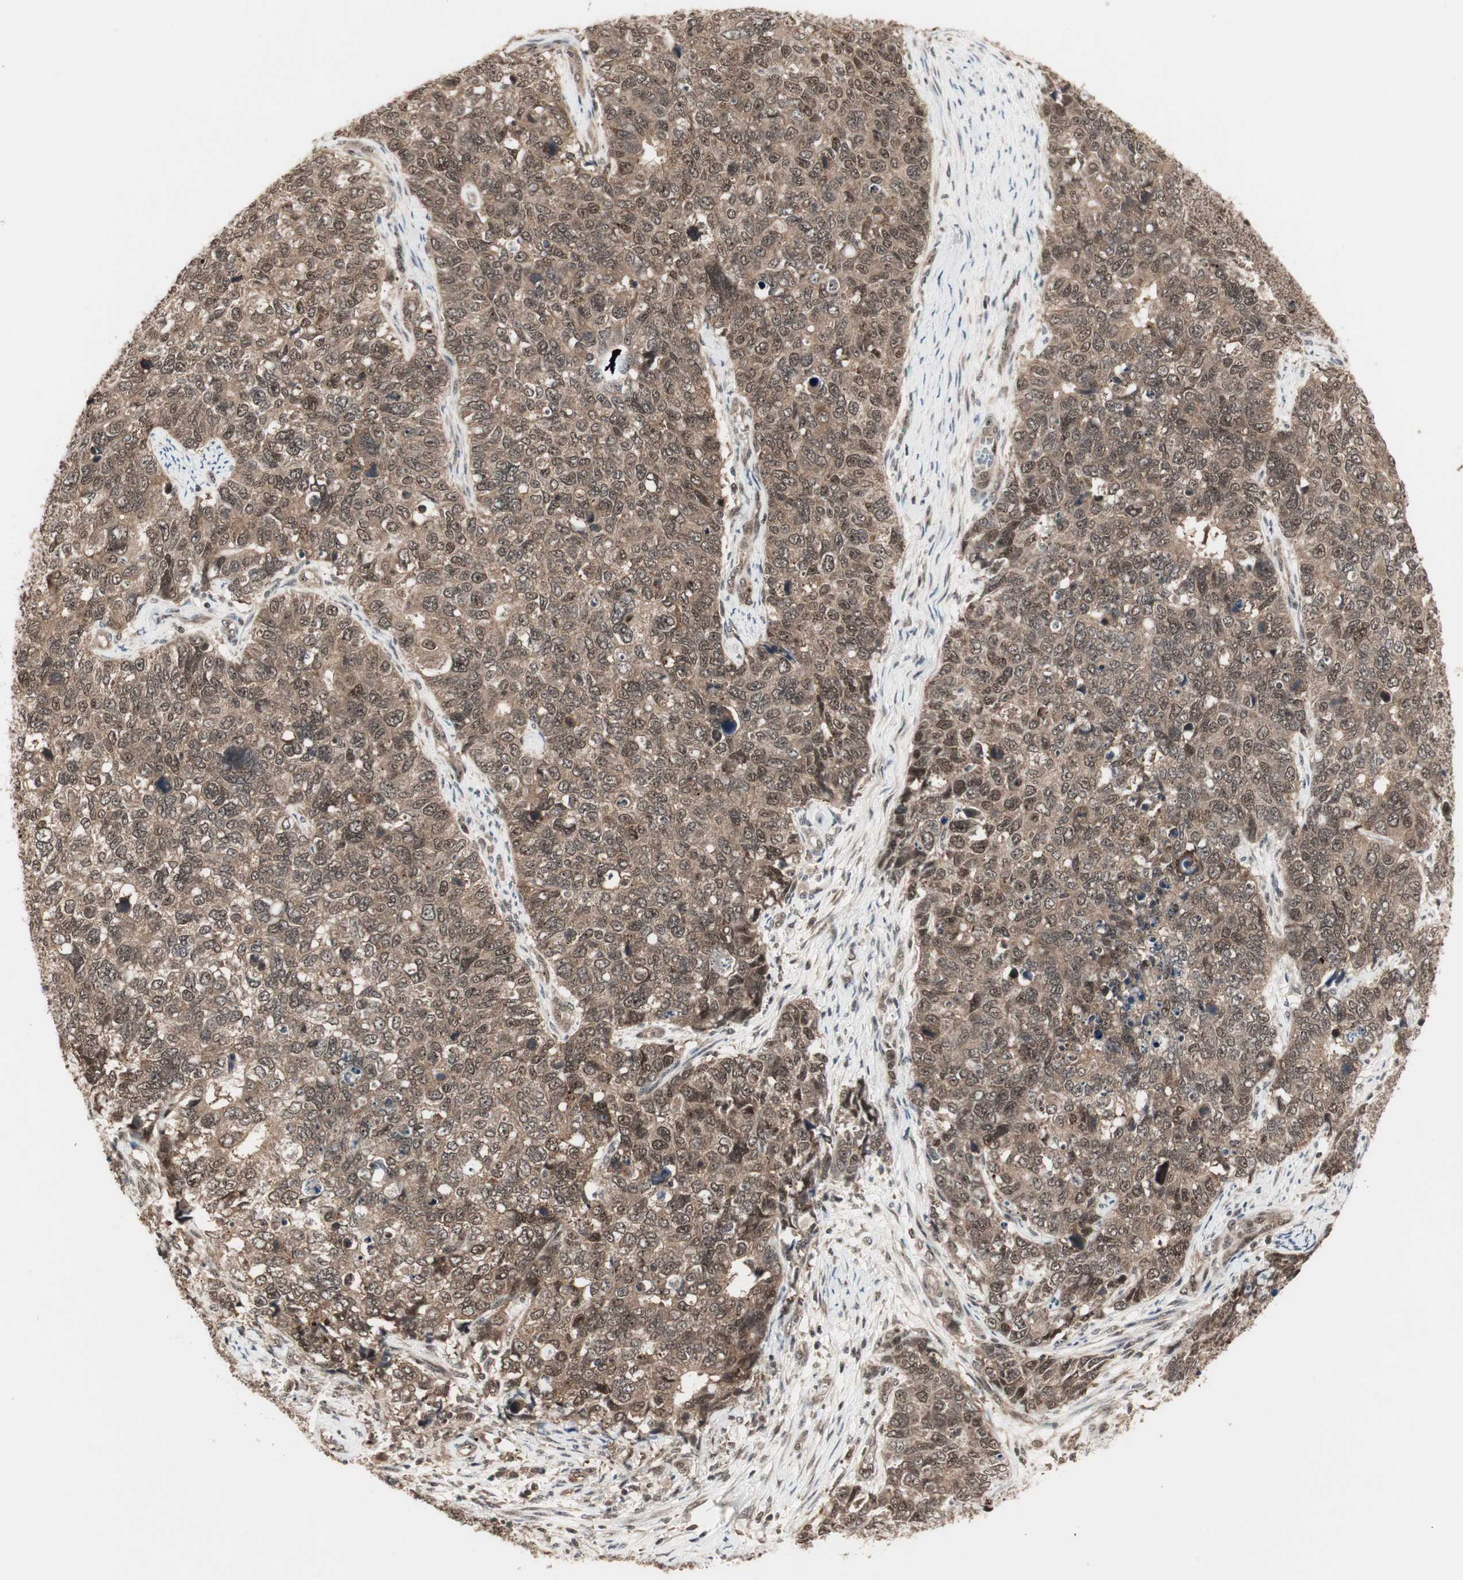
{"staining": {"intensity": "moderate", "quantity": ">75%", "location": "cytoplasmic/membranous,nuclear"}, "tissue": "cervical cancer", "cell_type": "Tumor cells", "image_type": "cancer", "snomed": [{"axis": "morphology", "description": "Squamous cell carcinoma, NOS"}, {"axis": "topography", "description": "Cervix"}], "caption": "Immunohistochemistry image of human cervical squamous cell carcinoma stained for a protein (brown), which reveals medium levels of moderate cytoplasmic/membranous and nuclear positivity in about >75% of tumor cells.", "gene": "CSNK2B", "patient": {"sex": "female", "age": 63}}